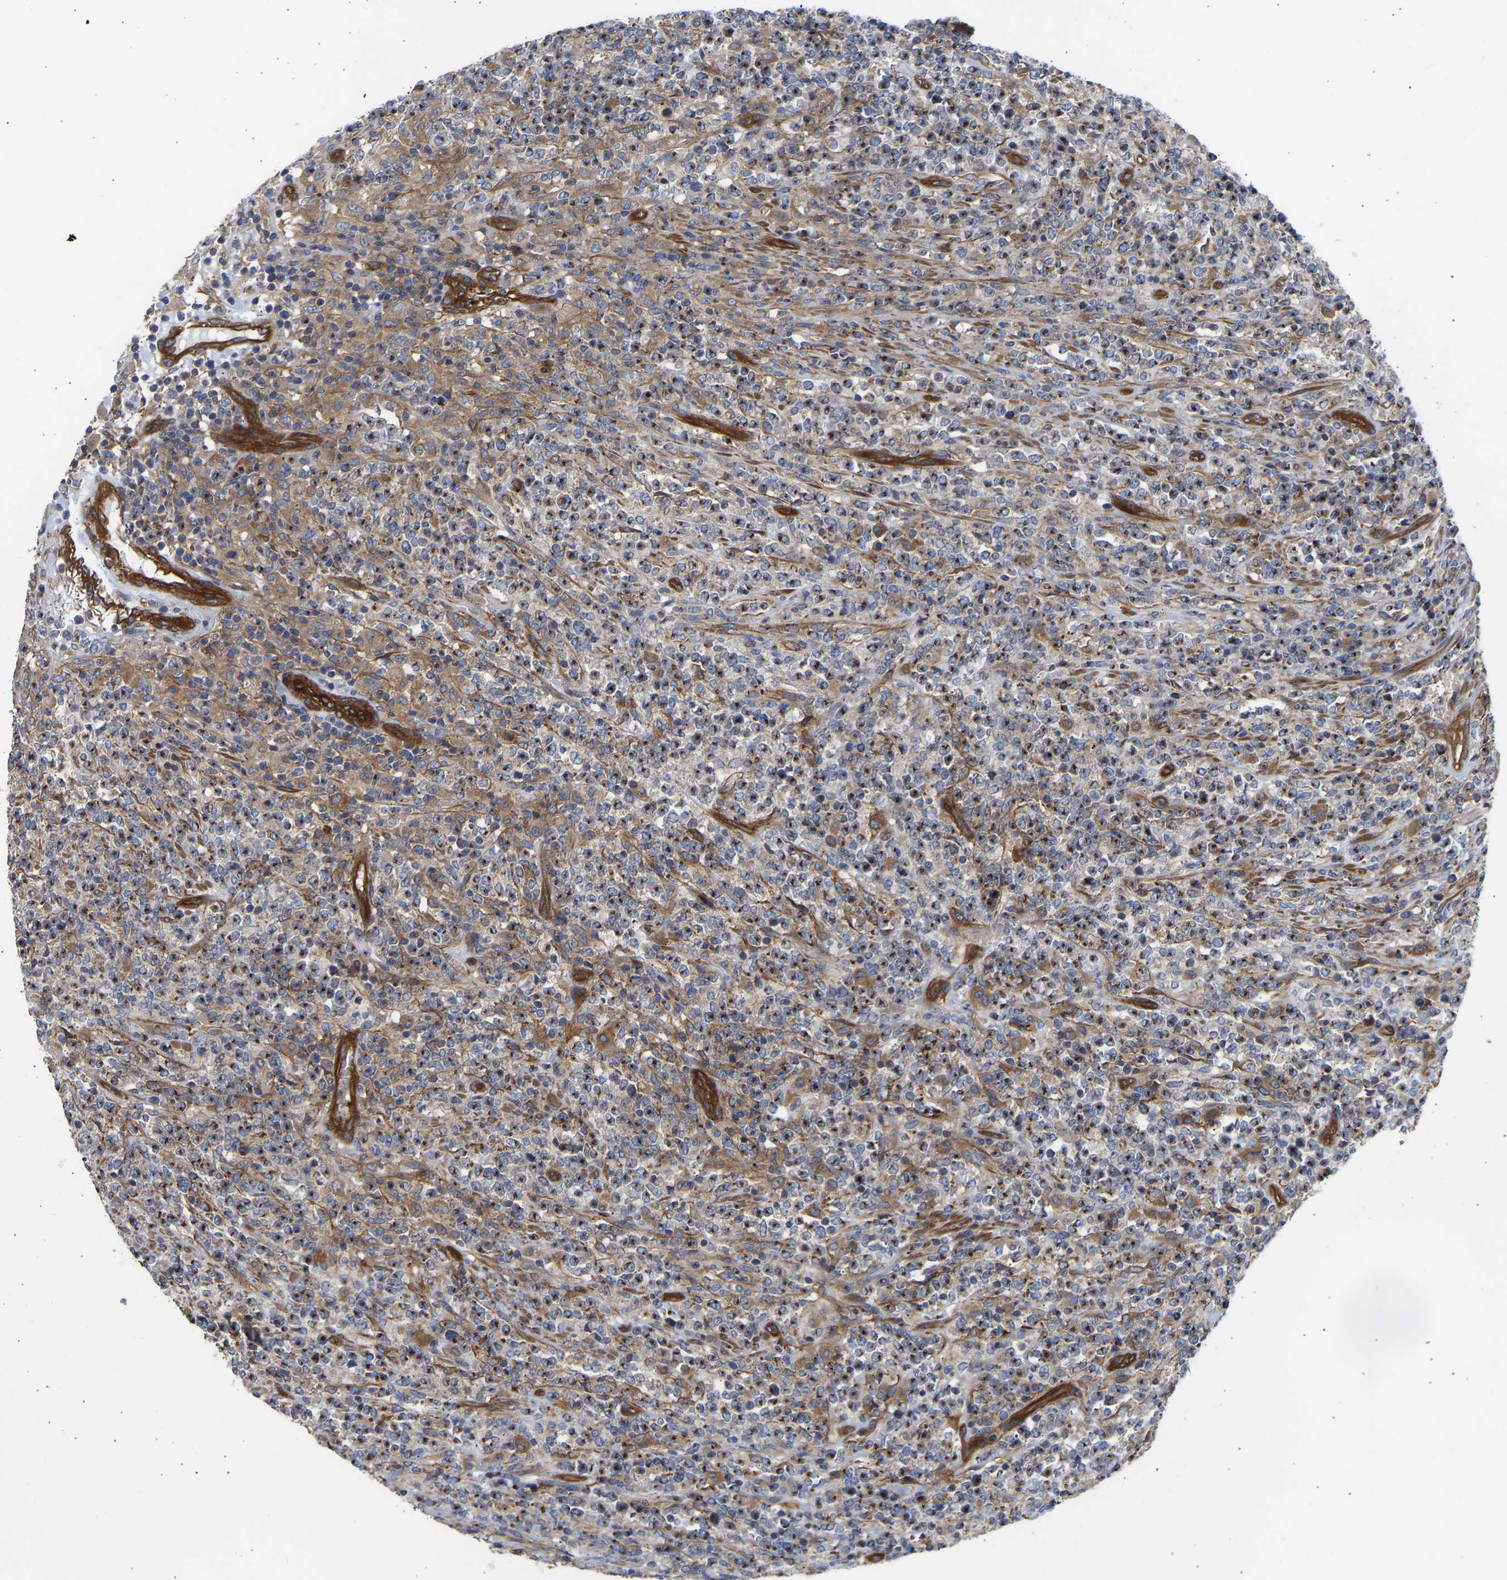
{"staining": {"intensity": "strong", "quantity": ">75%", "location": "nuclear"}, "tissue": "lymphoma", "cell_type": "Tumor cells", "image_type": "cancer", "snomed": [{"axis": "morphology", "description": "Malignant lymphoma, non-Hodgkin's type, High grade"}, {"axis": "topography", "description": "Soft tissue"}], "caption": "Tumor cells demonstrate strong nuclear expression in approximately >75% of cells in lymphoma. (DAB (3,3'-diaminobenzidine) IHC with brightfield microscopy, high magnification).", "gene": "MYO1C", "patient": {"sex": "male", "age": 18}}